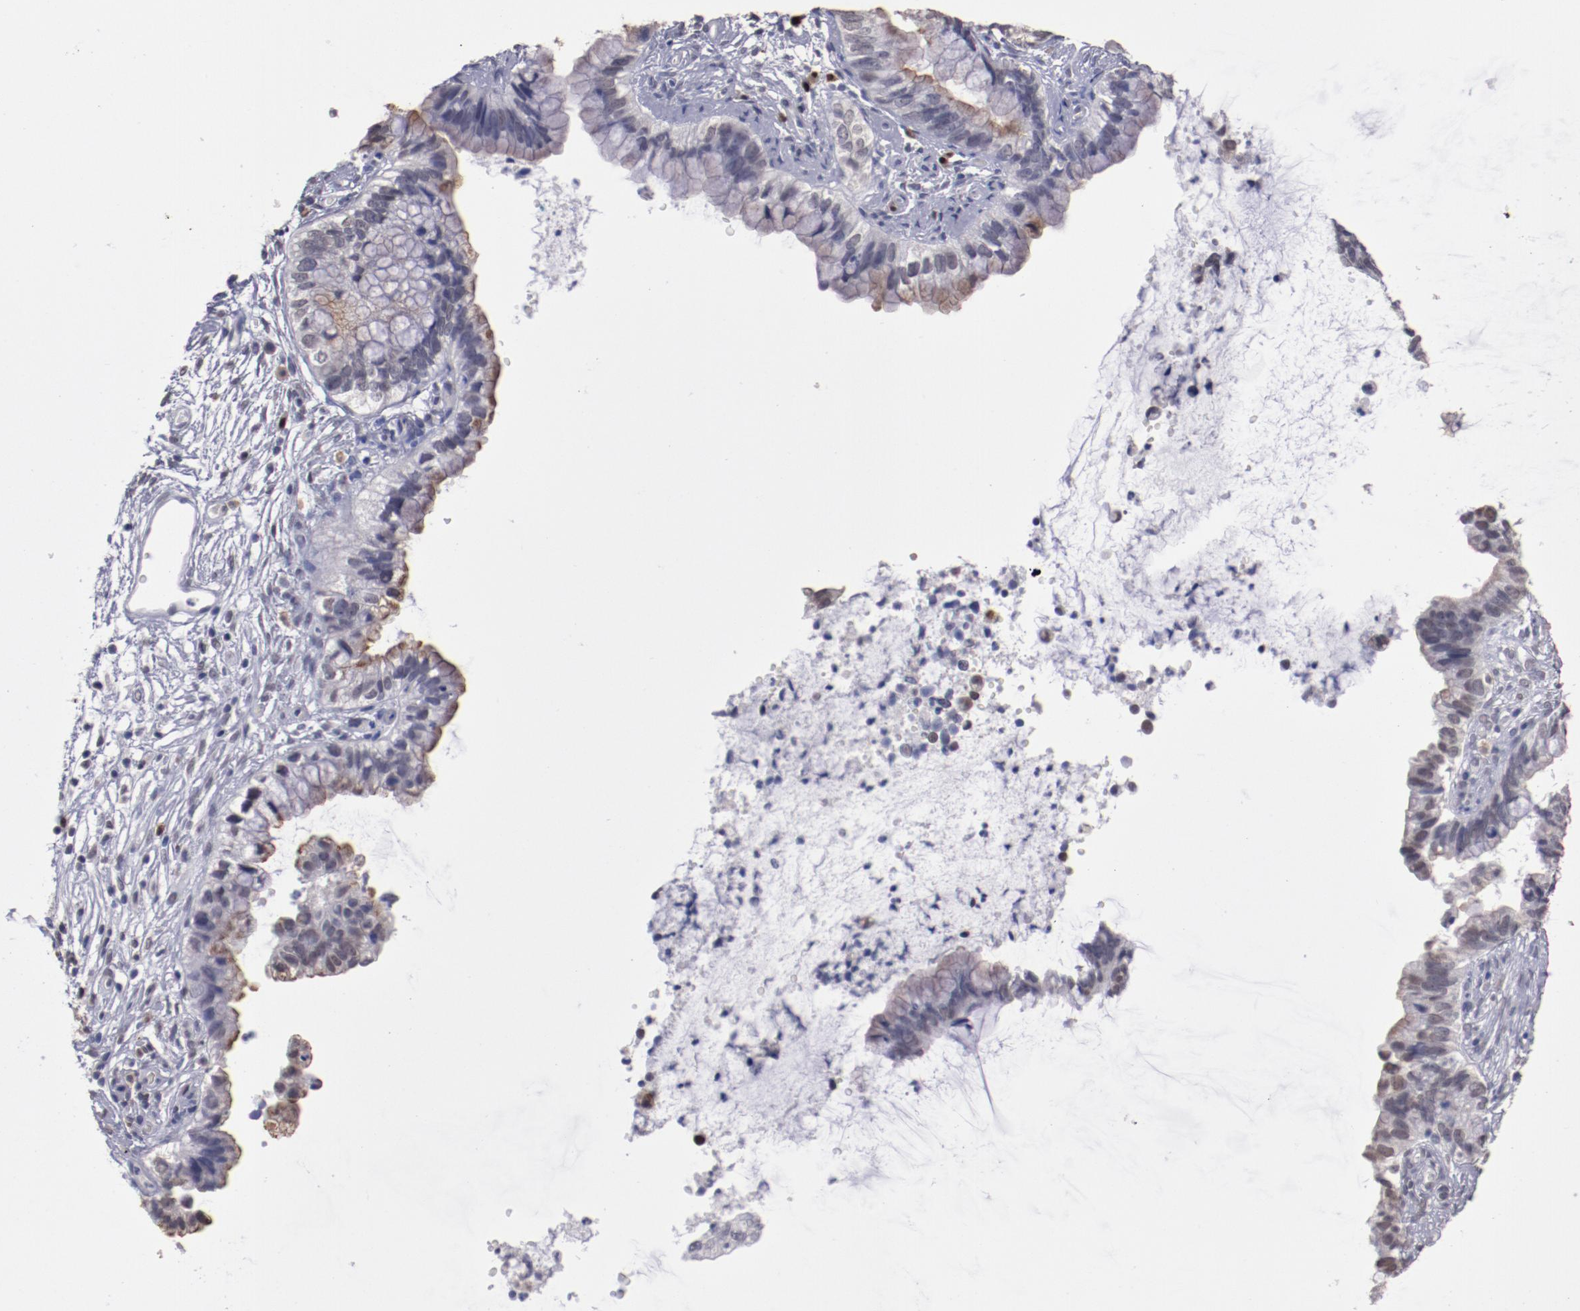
{"staining": {"intensity": "weak", "quantity": "25%-75%", "location": "cytoplasmic/membranous"}, "tissue": "cervical cancer", "cell_type": "Tumor cells", "image_type": "cancer", "snomed": [{"axis": "morphology", "description": "Adenocarcinoma, NOS"}, {"axis": "topography", "description": "Cervix"}], "caption": "Cervical cancer stained with DAB immunohistochemistry exhibits low levels of weak cytoplasmic/membranous expression in approximately 25%-75% of tumor cells. The protein of interest is stained brown, and the nuclei are stained in blue (DAB IHC with brightfield microscopy, high magnification).", "gene": "IRF4", "patient": {"sex": "female", "age": 44}}